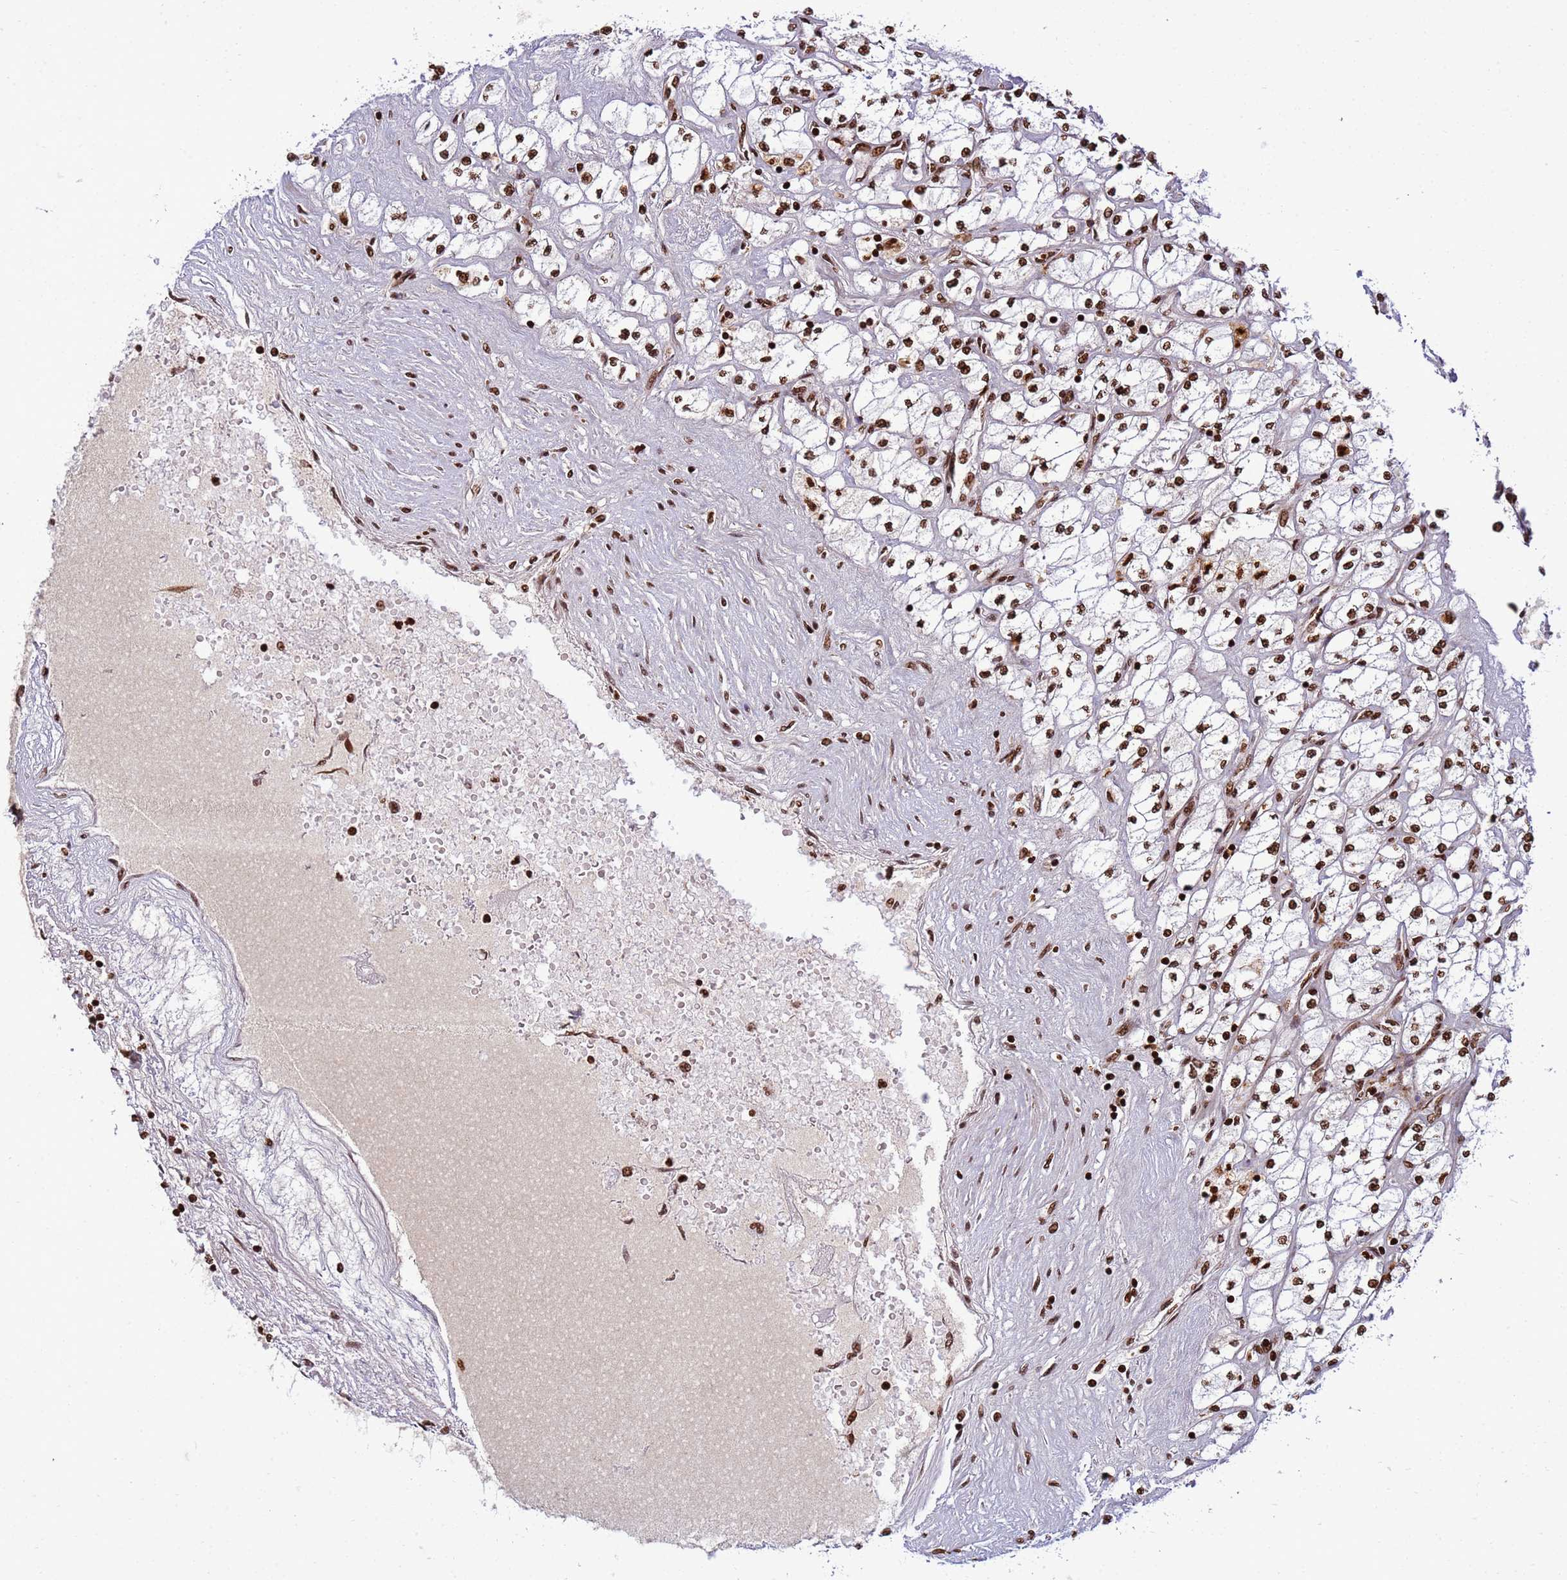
{"staining": {"intensity": "strong", "quantity": ">75%", "location": "nuclear"}, "tissue": "renal cancer", "cell_type": "Tumor cells", "image_type": "cancer", "snomed": [{"axis": "morphology", "description": "Adenocarcinoma, NOS"}, {"axis": "topography", "description": "Kidney"}], "caption": "DAB (3,3'-diaminobenzidine) immunohistochemical staining of renal cancer (adenocarcinoma) demonstrates strong nuclear protein staining in about >75% of tumor cells.", "gene": "H3-3B", "patient": {"sex": "male", "age": 80}}